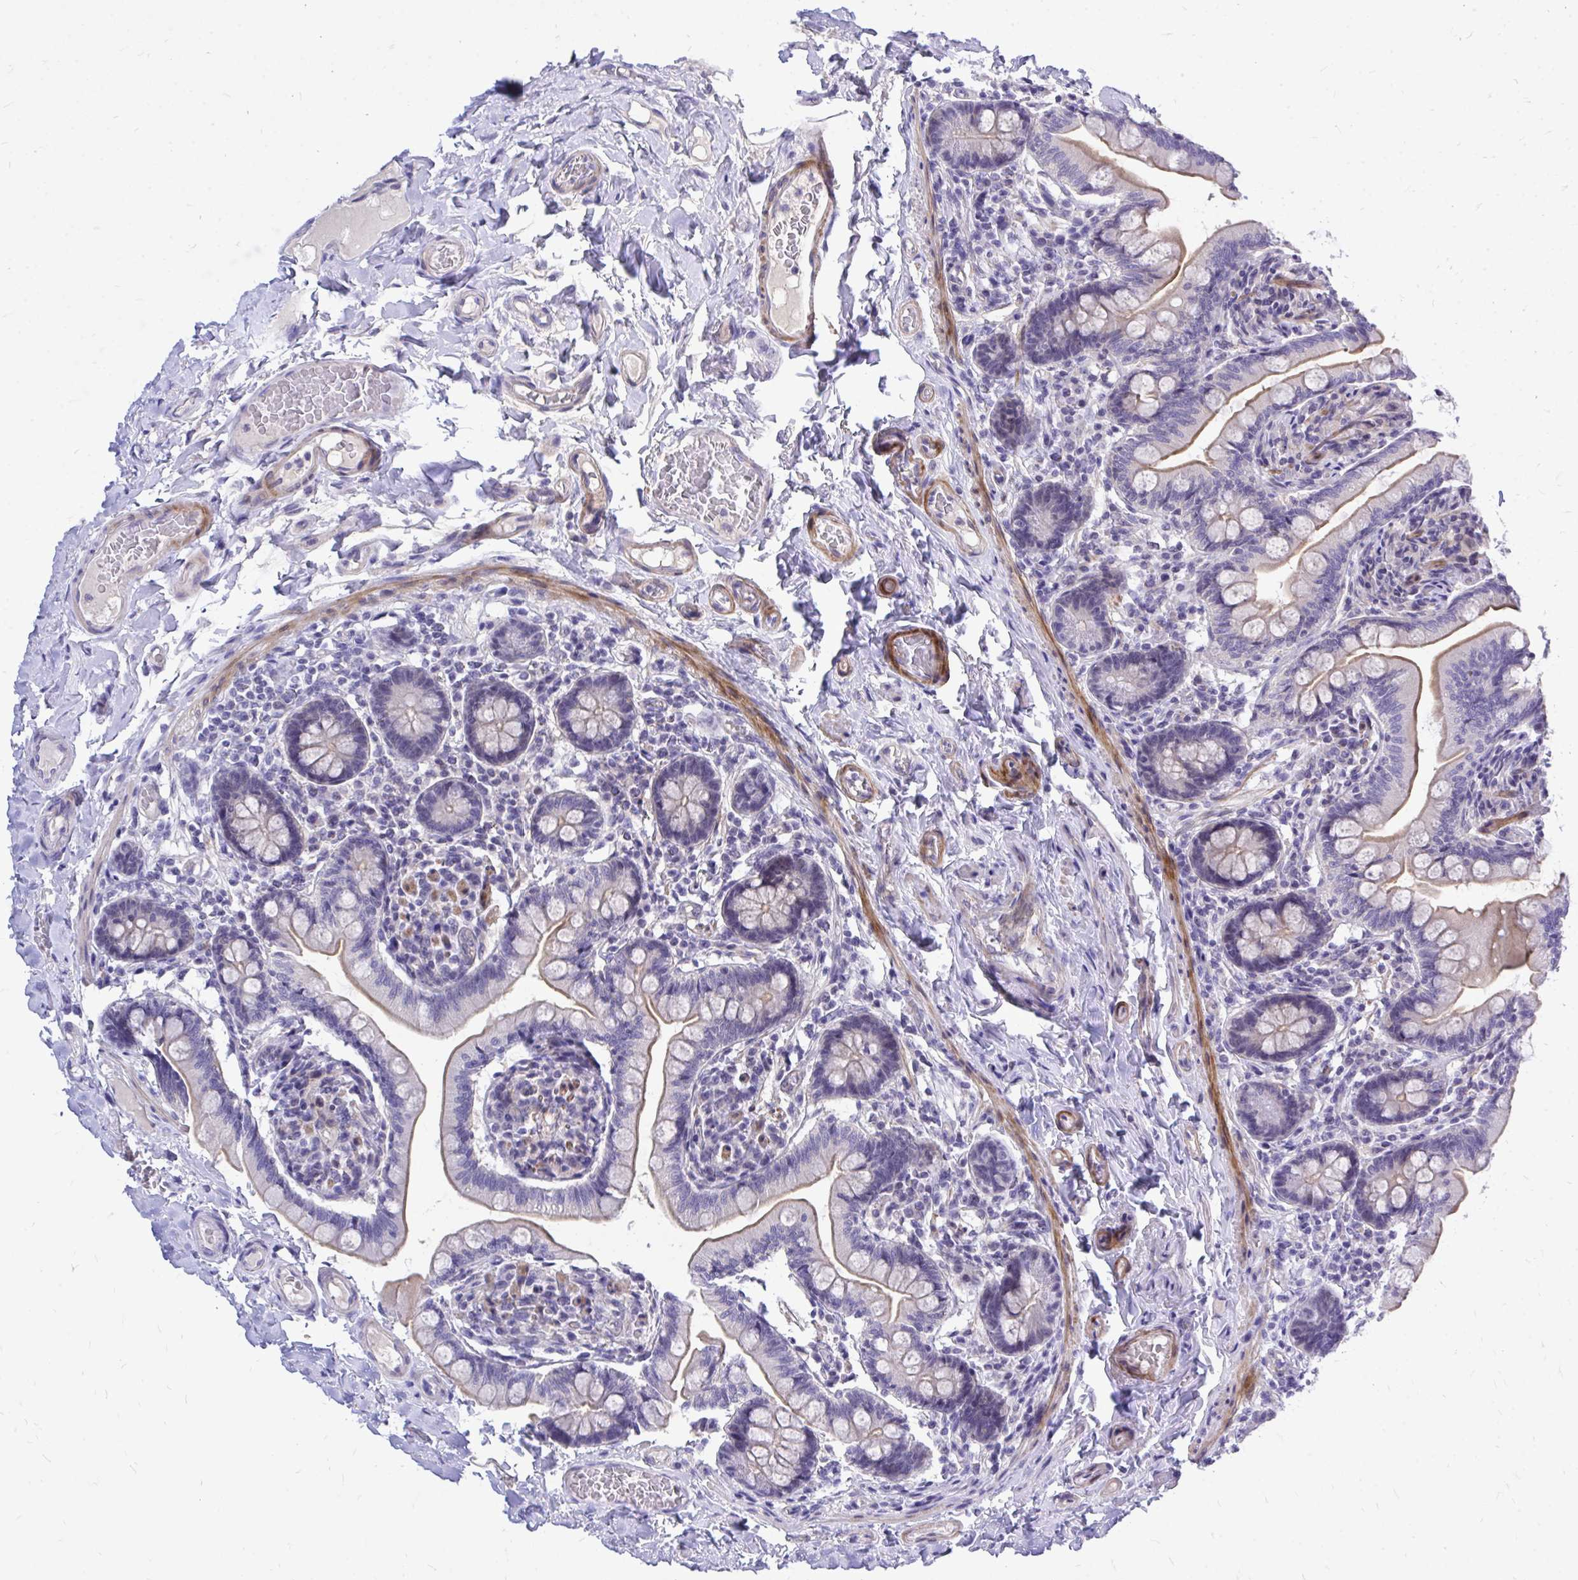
{"staining": {"intensity": "weak", "quantity": "25%-75%", "location": "cytoplasmic/membranous"}, "tissue": "small intestine", "cell_type": "Glandular cells", "image_type": "normal", "snomed": [{"axis": "morphology", "description": "Normal tissue, NOS"}, {"axis": "topography", "description": "Small intestine"}], "caption": "A brown stain highlights weak cytoplasmic/membranous expression of a protein in glandular cells of benign small intestine.", "gene": "ZBTB25", "patient": {"sex": "female", "age": 64}}